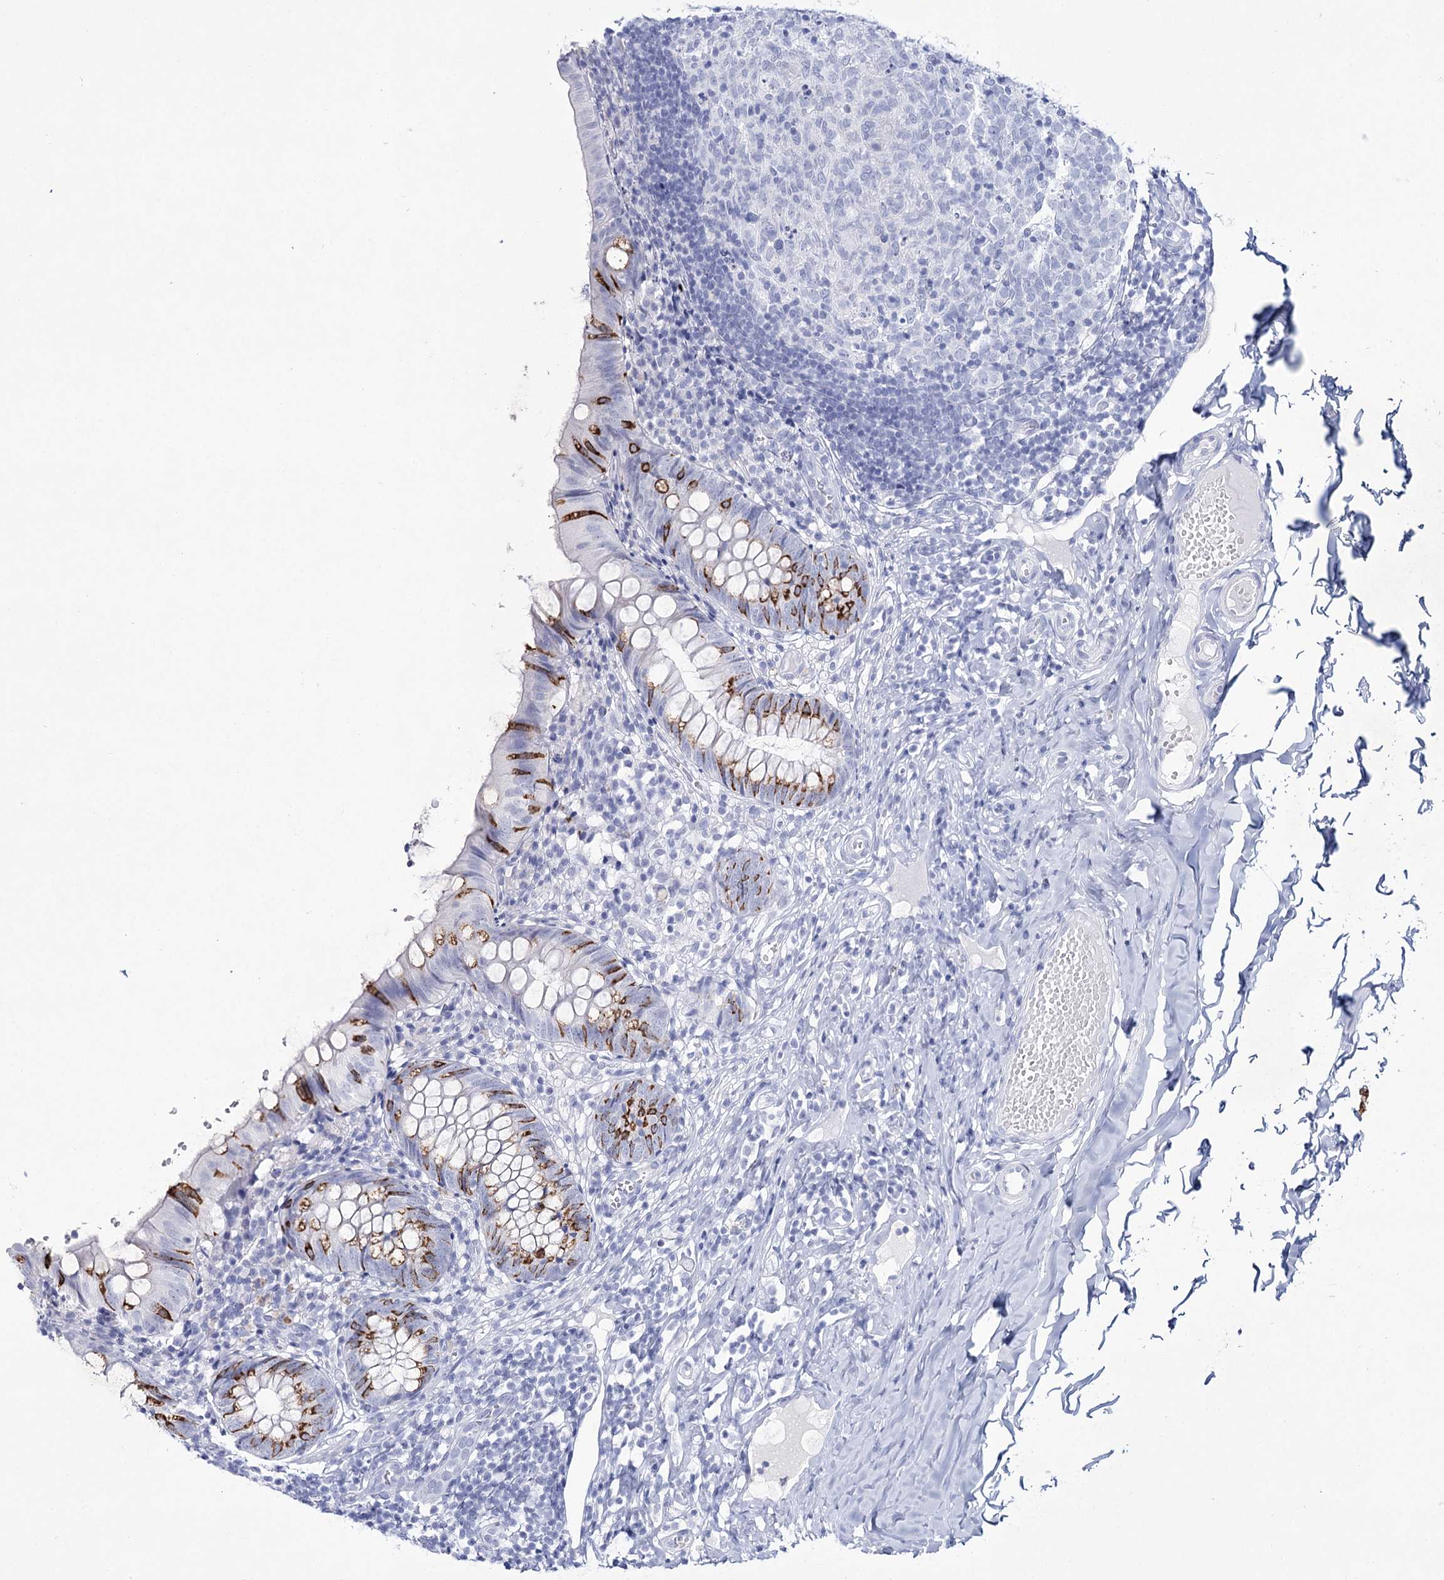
{"staining": {"intensity": "strong", "quantity": "<25%", "location": "cytoplasmic/membranous"}, "tissue": "appendix", "cell_type": "Glandular cells", "image_type": "normal", "snomed": [{"axis": "morphology", "description": "Normal tissue, NOS"}, {"axis": "topography", "description": "Appendix"}], "caption": "A micrograph of human appendix stained for a protein exhibits strong cytoplasmic/membranous brown staining in glandular cells. The protein is stained brown, and the nuclei are stained in blue (DAB IHC with brightfield microscopy, high magnification).", "gene": "RNF186", "patient": {"sex": "male", "age": 8}}